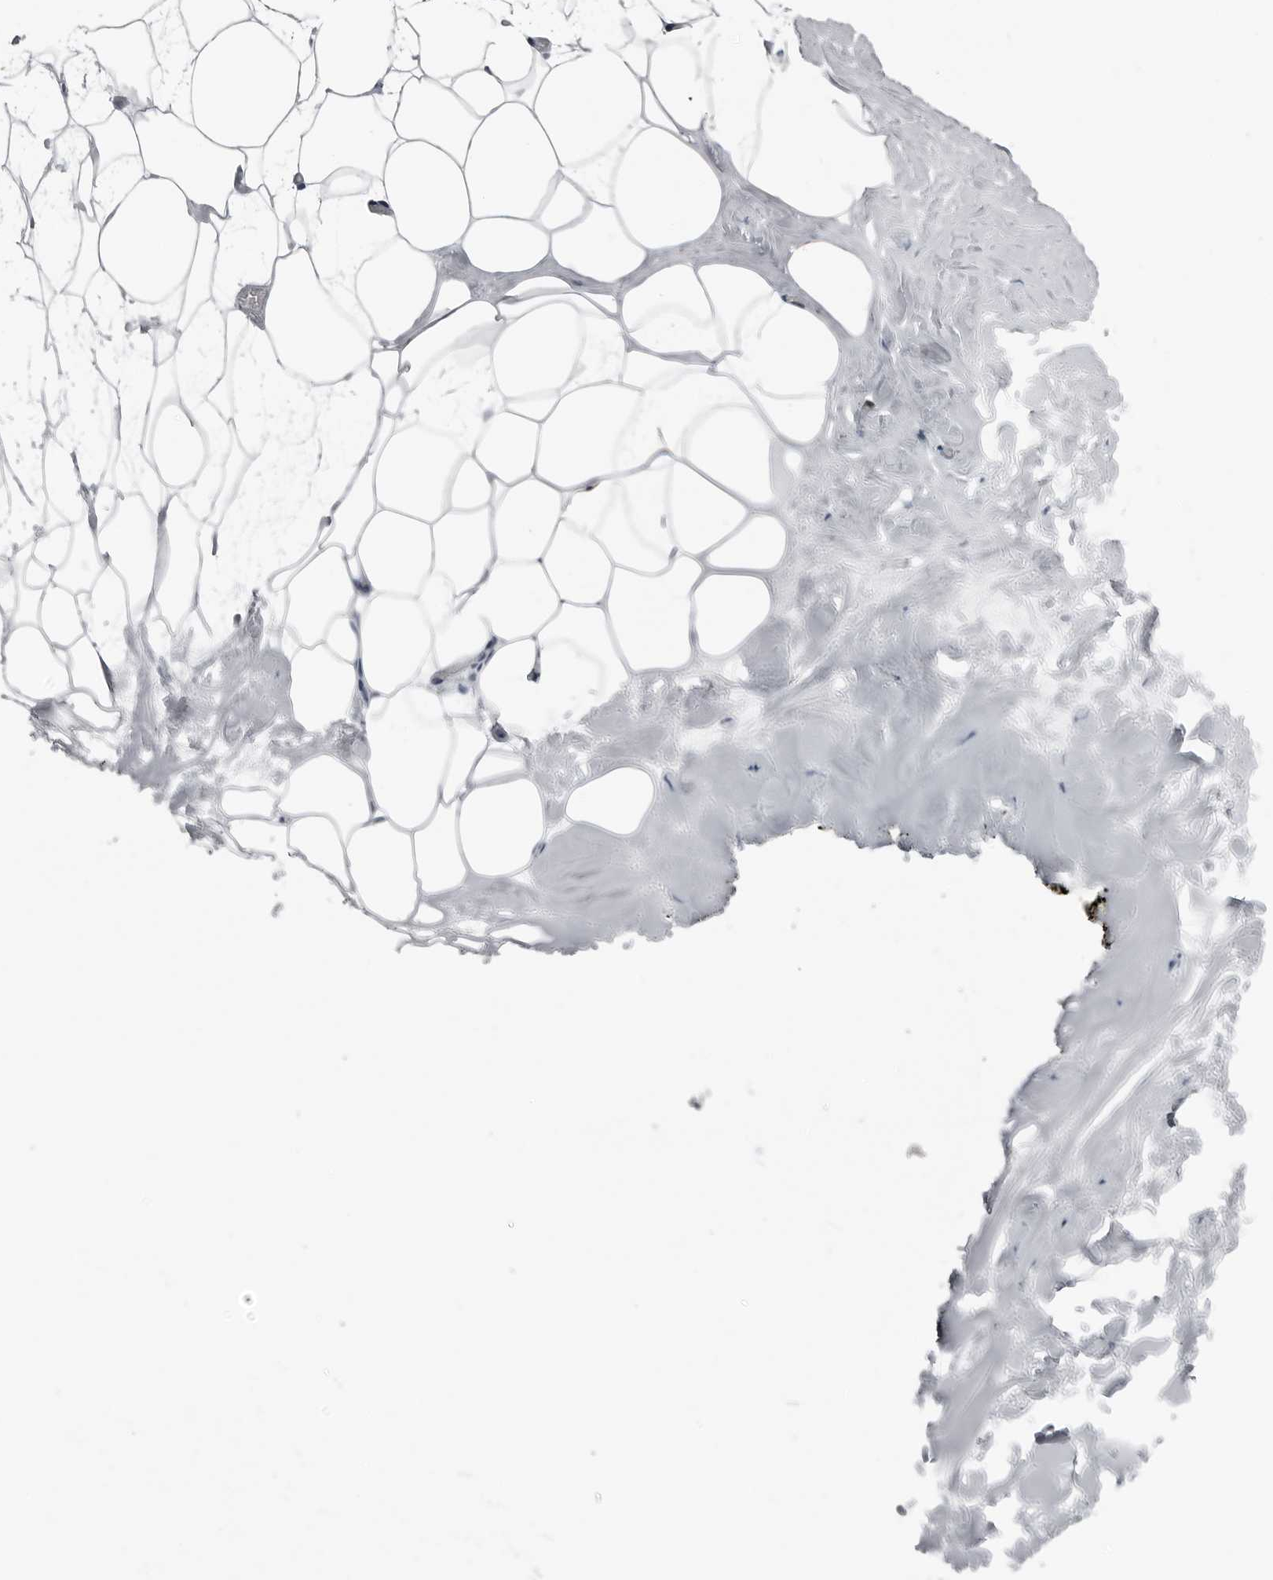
{"staining": {"intensity": "negative", "quantity": "none", "location": "none"}, "tissue": "adipose tissue", "cell_type": "Adipocytes", "image_type": "normal", "snomed": [{"axis": "morphology", "description": "Normal tissue, NOS"}, {"axis": "morphology", "description": "Fibrosis, NOS"}, {"axis": "topography", "description": "Breast"}, {"axis": "topography", "description": "Adipose tissue"}], "caption": "Normal adipose tissue was stained to show a protein in brown. There is no significant positivity in adipocytes. (Stains: DAB (3,3'-diaminobenzidine) immunohistochemistry with hematoxylin counter stain, Microscopy: brightfield microscopy at high magnification).", "gene": "SPINK1", "patient": {"sex": "female", "age": 39}}